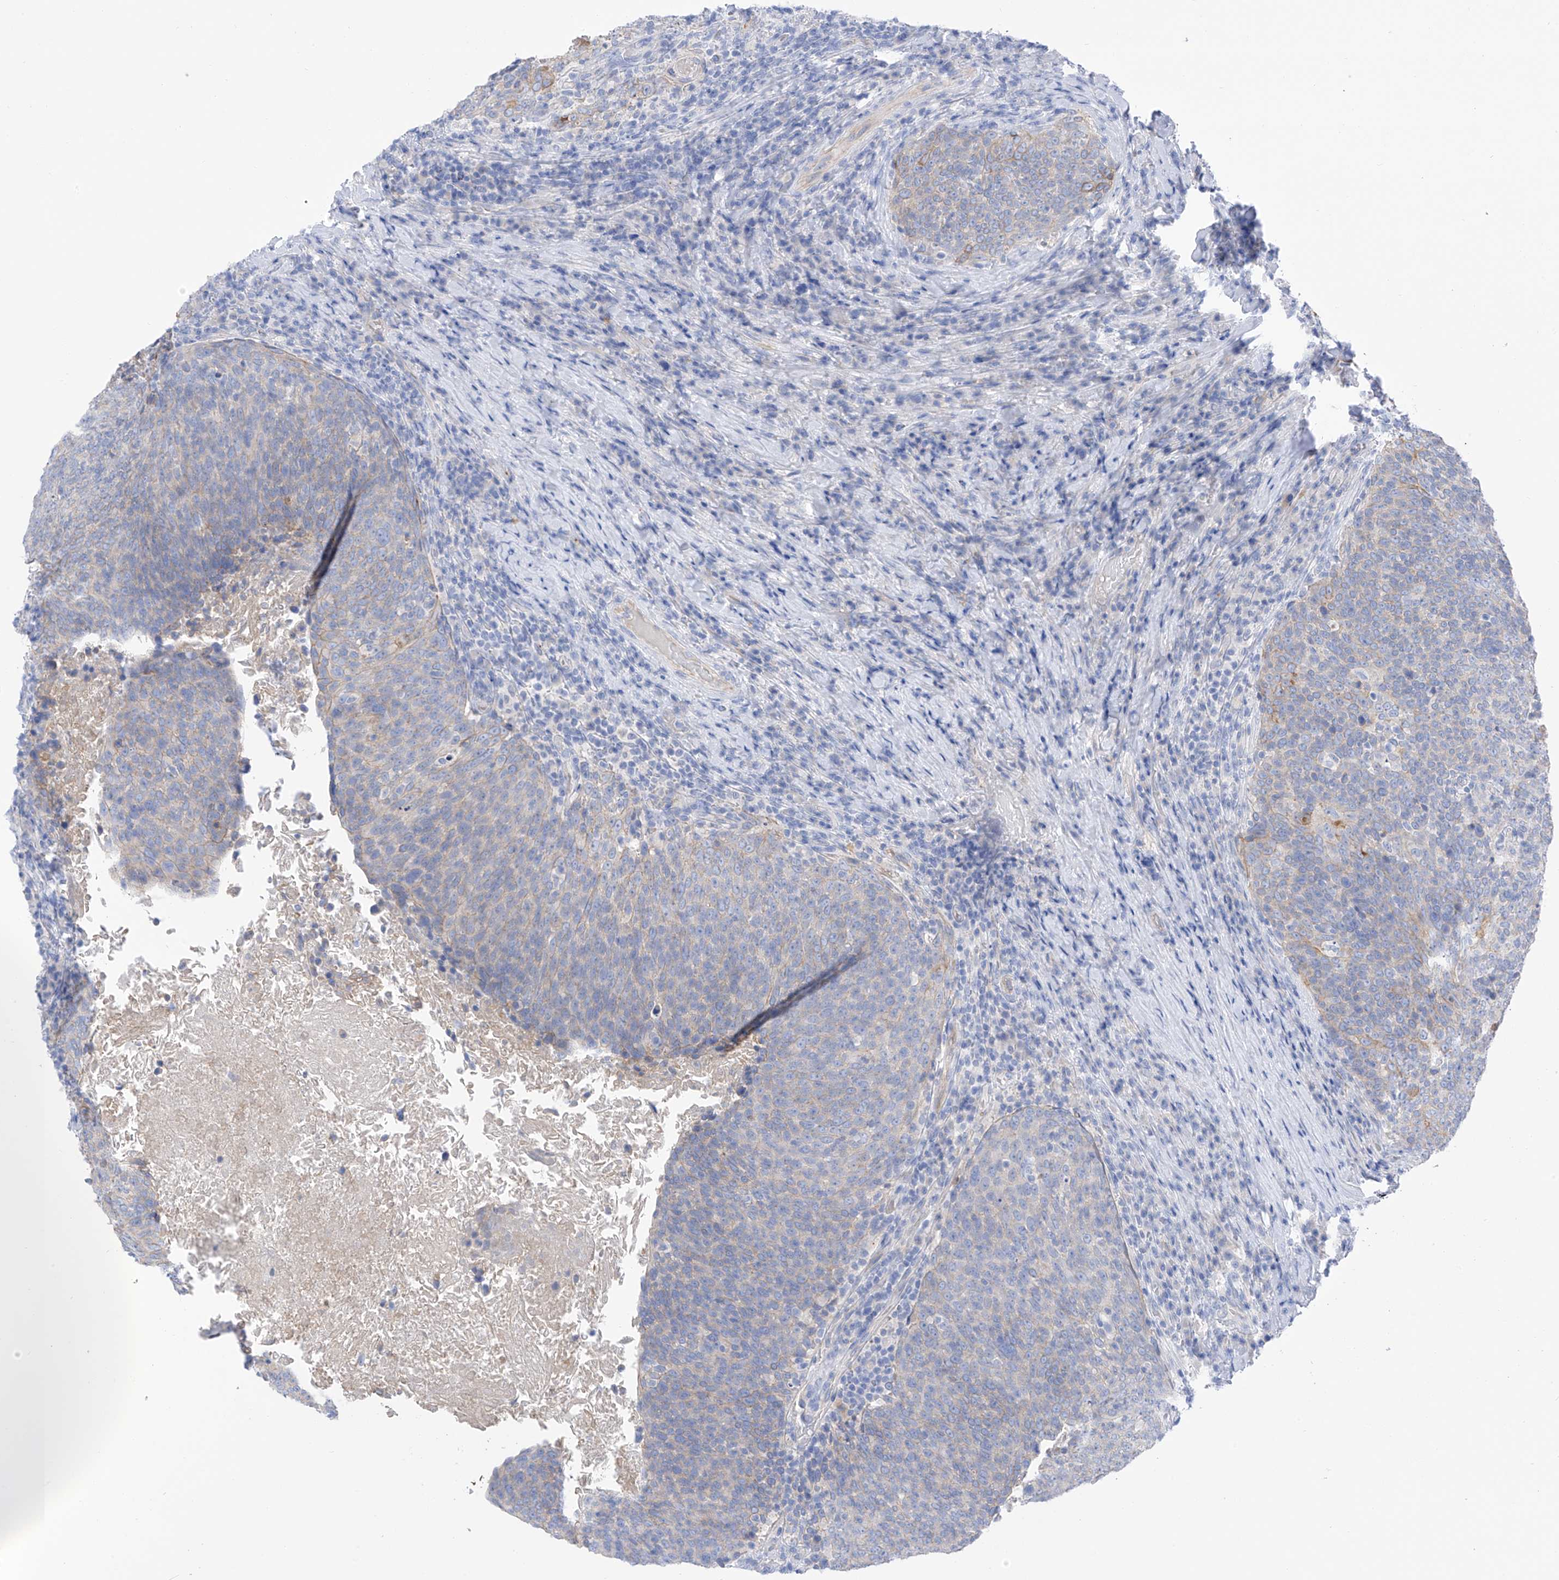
{"staining": {"intensity": "weak", "quantity": "<25%", "location": "cytoplasmic/membranous"}, "tissue": "head and neck cancer", "cell_type": "Tumor cells", "image_type": "cancer", "snomed": [{"axis": "morphology", "description": "Squamous cell carcinoma, NOS"}, {"axis": "morphology", "description": "Squamous cell carcinoma, metastatic, NOS"}, {"axis": "topography", "description": "Lymph node"}, {"axis": "topography", "description": "Head-Neck"}], "caption": "There is no significant staining in tumor cells of squamous cell carcinoma (head and neck).", "gene": "ITGA9", "patient": {"sex": "male", "age": 62}}